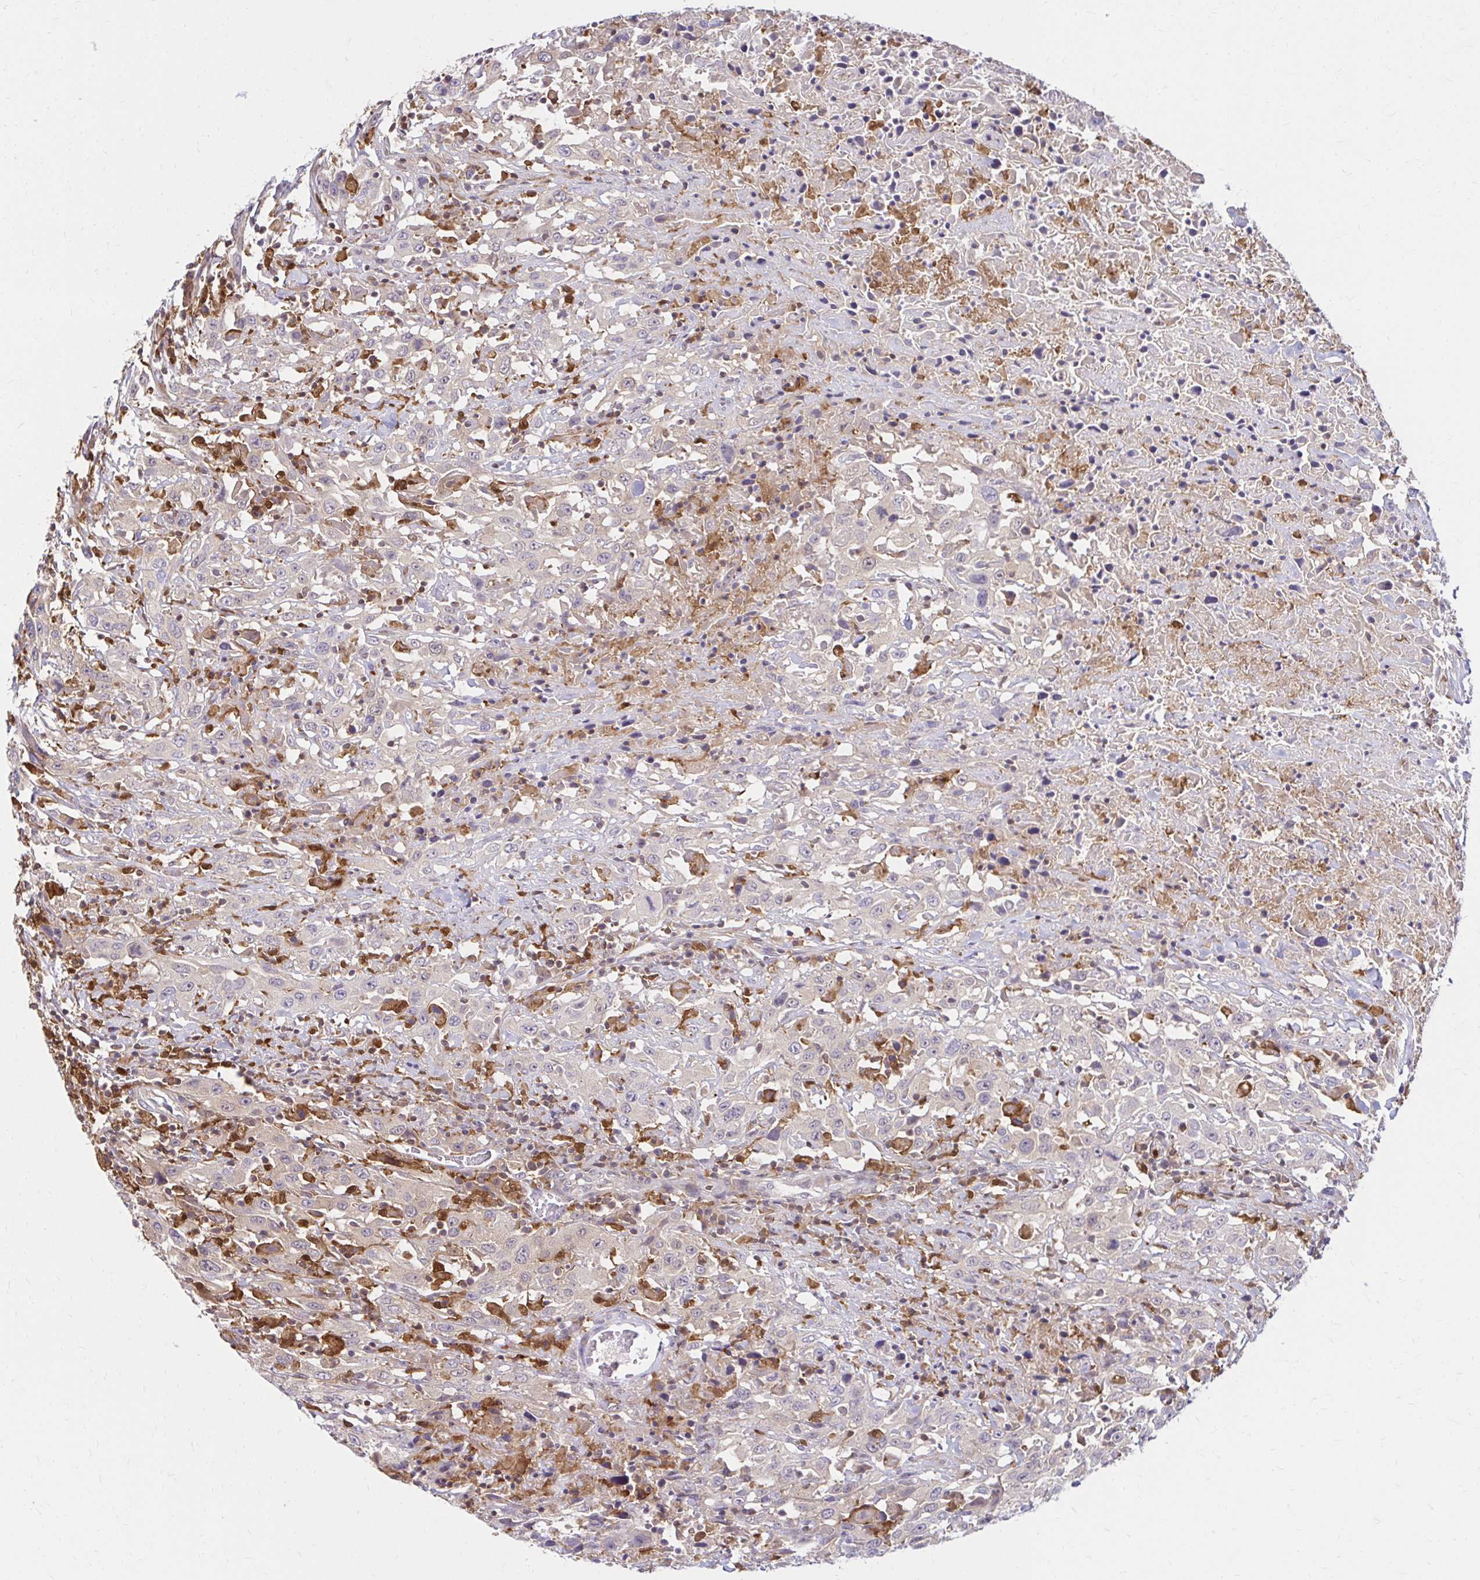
{"staining": {"intensity": "negative", "quantity": "none", "location": "none"}, "tissue": "urothelial cancer", "cell_type": "Tumor cells", "image_type": "cancer", "snomed": [{"axis": "morphology", "description": "Urothelial carcinoma, High grade"}, {"axis": "topography", "description": "Urinary bladder"}], "caption": "A high-resolution photomicrograph shows immunohistochemistry (IHC) staining of urothelial cancer, which displays no significant staining in tumor cells. The staining is performed using DAB brown chromogen with nuclei counter-stained in using hematoxylin.", "gene": "PYCARD", "patient": {"sex": "male", "age": 61}}